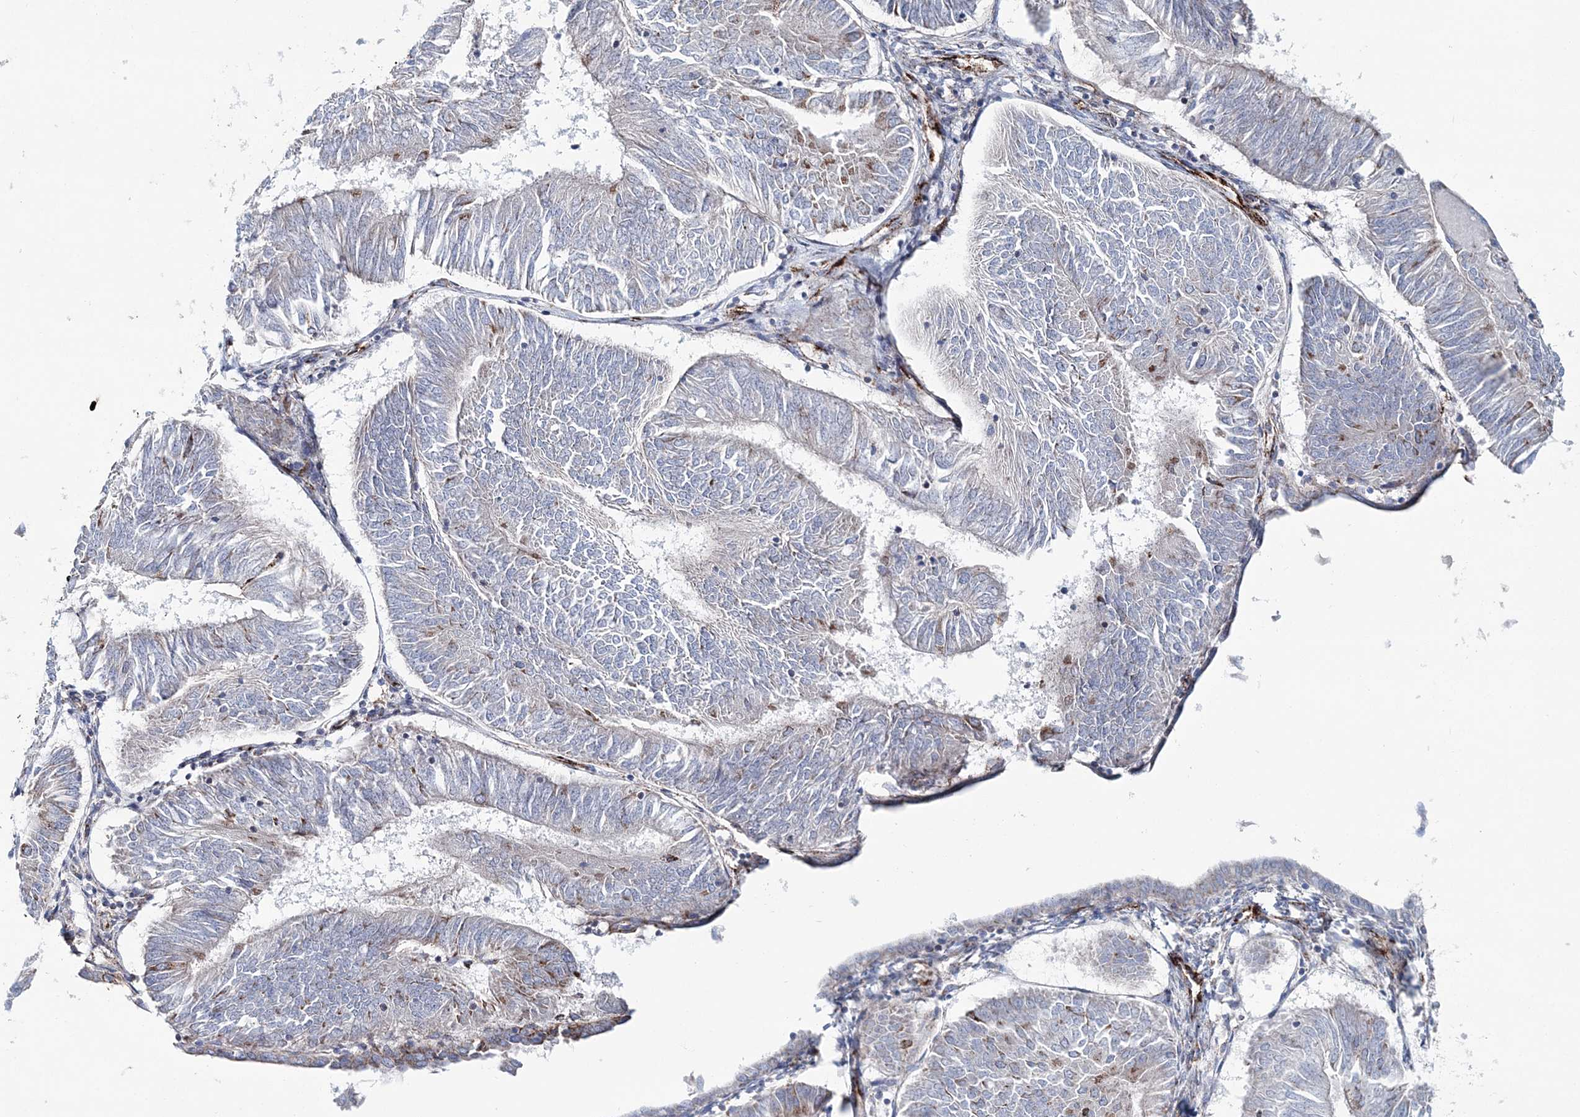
{"staining": {"intensity": "moderate", "quantity": "<25%", "location": "cytoplasmic/membranous"}, "tissue": "endometrial cancer", "cell_type": "Tumor cells", "image_type": "cancer", "snomed": [{"axis": "morphology", "description": "Adenocarcinoma, NOS"}, {"axis": "topography", "description": "Endometrium"}], "caption": "A photomicrograph of adenocarcinoma (endometrial) stained for a protein exhibits moderate cytoplasmic/membranous brown staining in tumor cells. Immunohistochemistry stains the protein in brown and the nuclei are stained blue.", "gene": "ARHGAP6", "patient": {"sex": "female", "age": 58}}